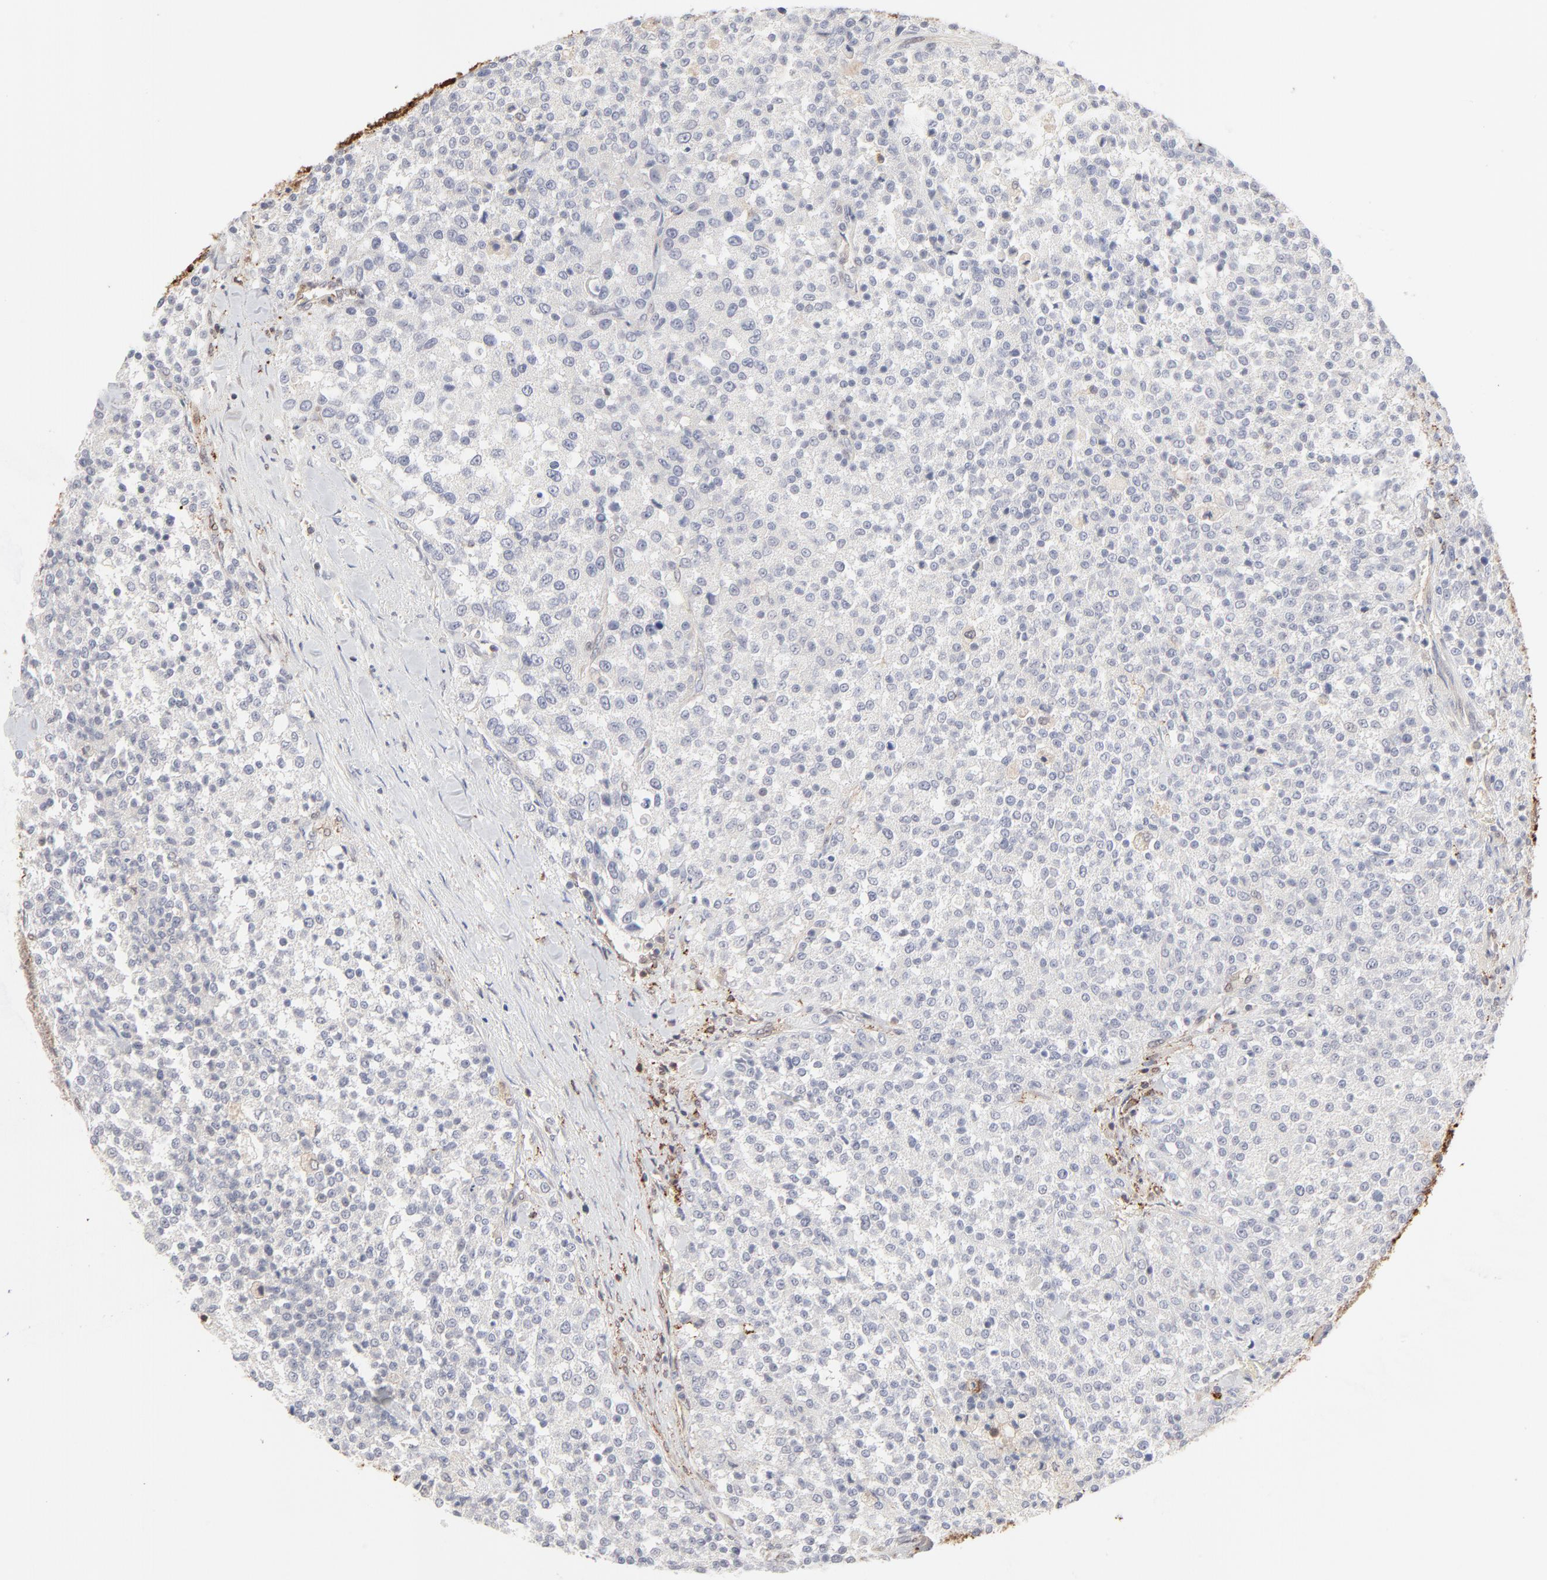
{"staining": {"intensity": "negative", "quantity": "none", "location": "none"}, "tissue": "testis cancer", "cell_type": "Tumor cells", "image_type": "cancer", "snomed": [{"axis": "morphology", "description": "Seminoma, NOS"}, {"axis": "topography", "description": "Testis"}], "caption": "An IHC photomicrograph of testis cancer is shown. There is no staining in tumor cells of testis cancer. (Immunohistochemistry, brightfield microscopy, high magnification).", "gene": "CDK6", "patient": {"sex": "male", "age": 59}}